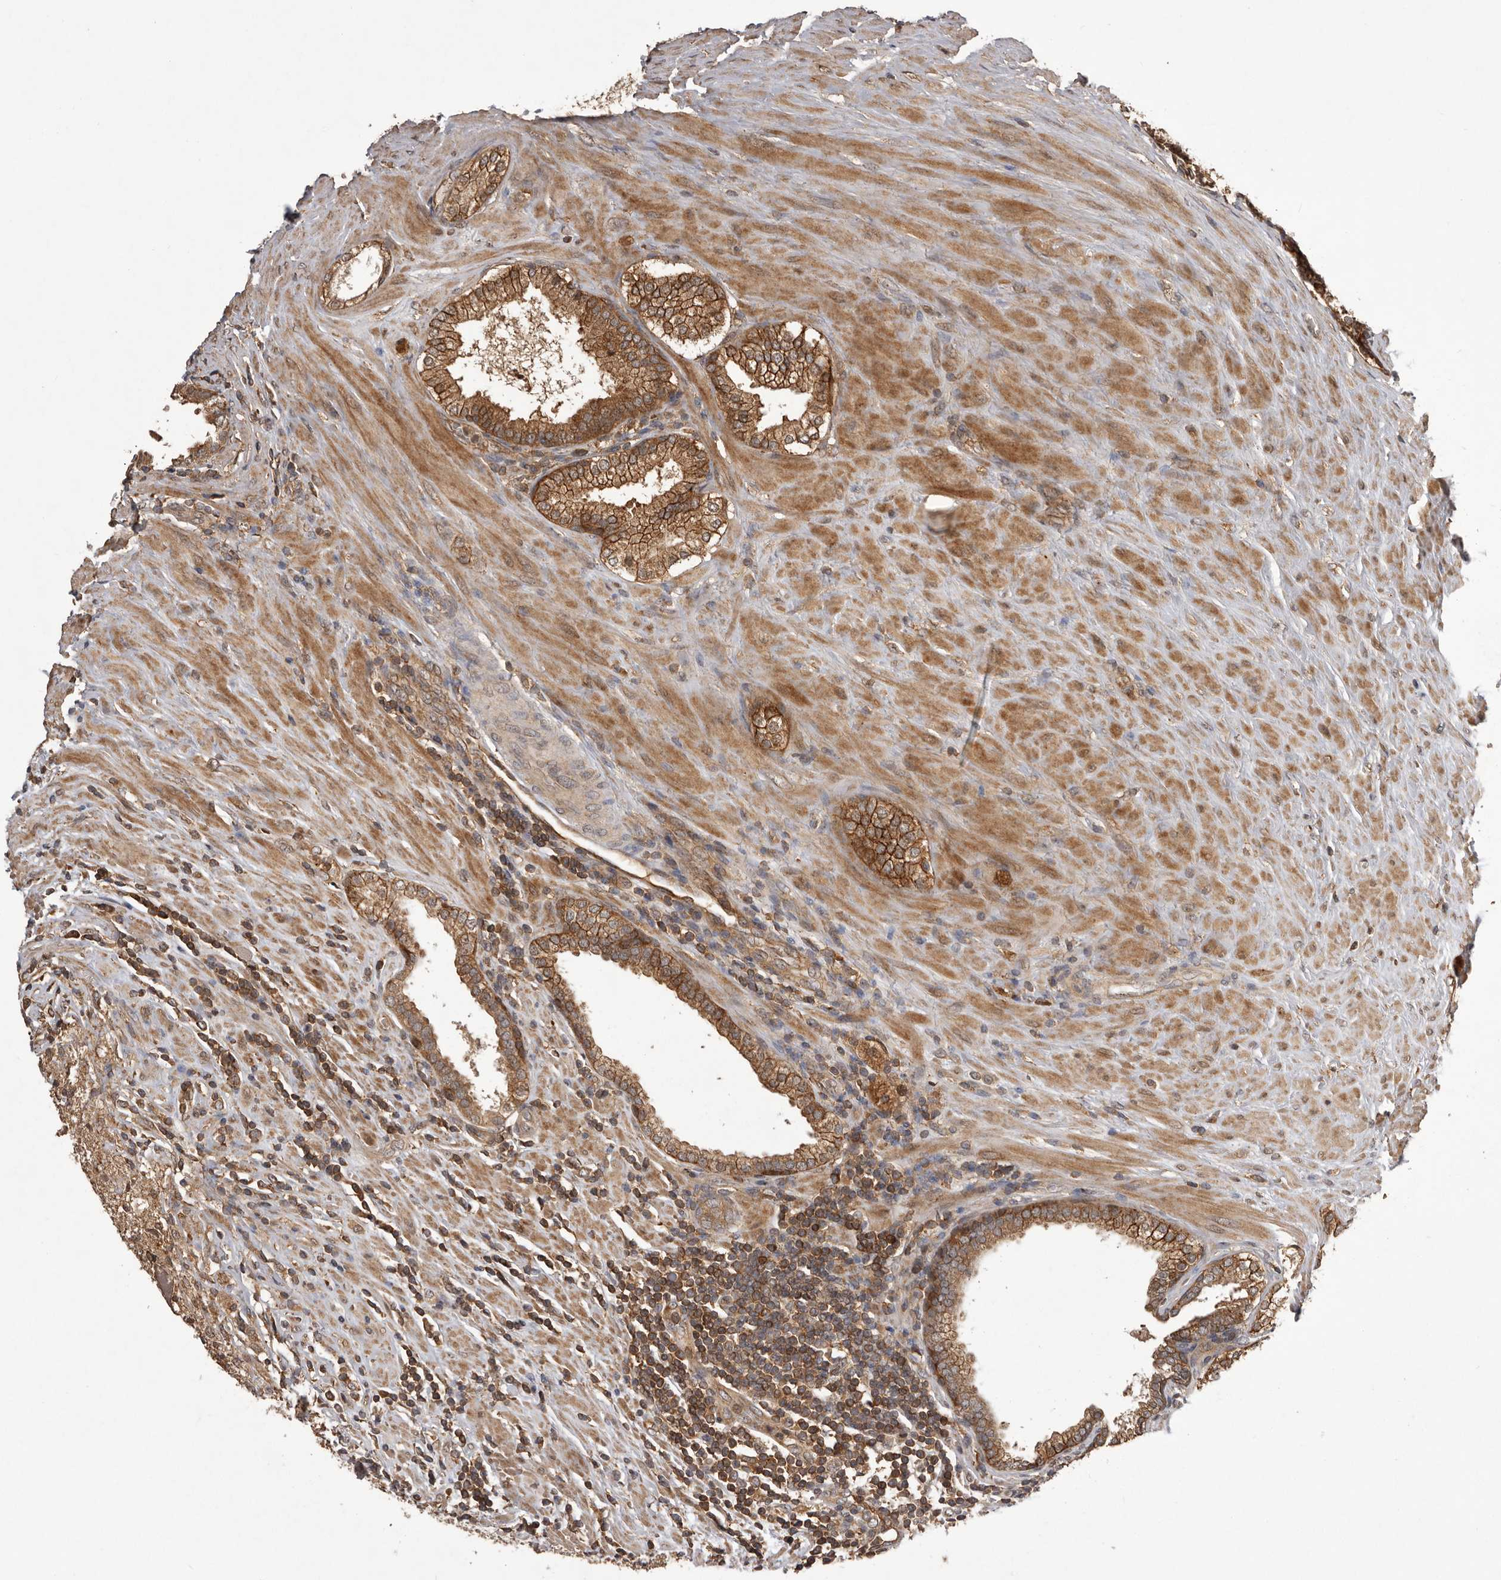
{"staining": {"intensity": "moderate", "quantity": ">75%", "location": "cytoplasmic/membranous"}, "tissue": "prostate cancer", "cell_type": "Tumor cells", "image_type": "cancer", "snomed": [{"axis": "morphology", "description": "Adenocarcinoma, High grade"}, {"axis": "topography", "description": "Prostate"}], "caption": "Prostate cancer stained with a protein marker demonstrates moderate staining in tumor cells.", "gene": "SLC22A3", "patient": {"sex": "male", "age": 73}}